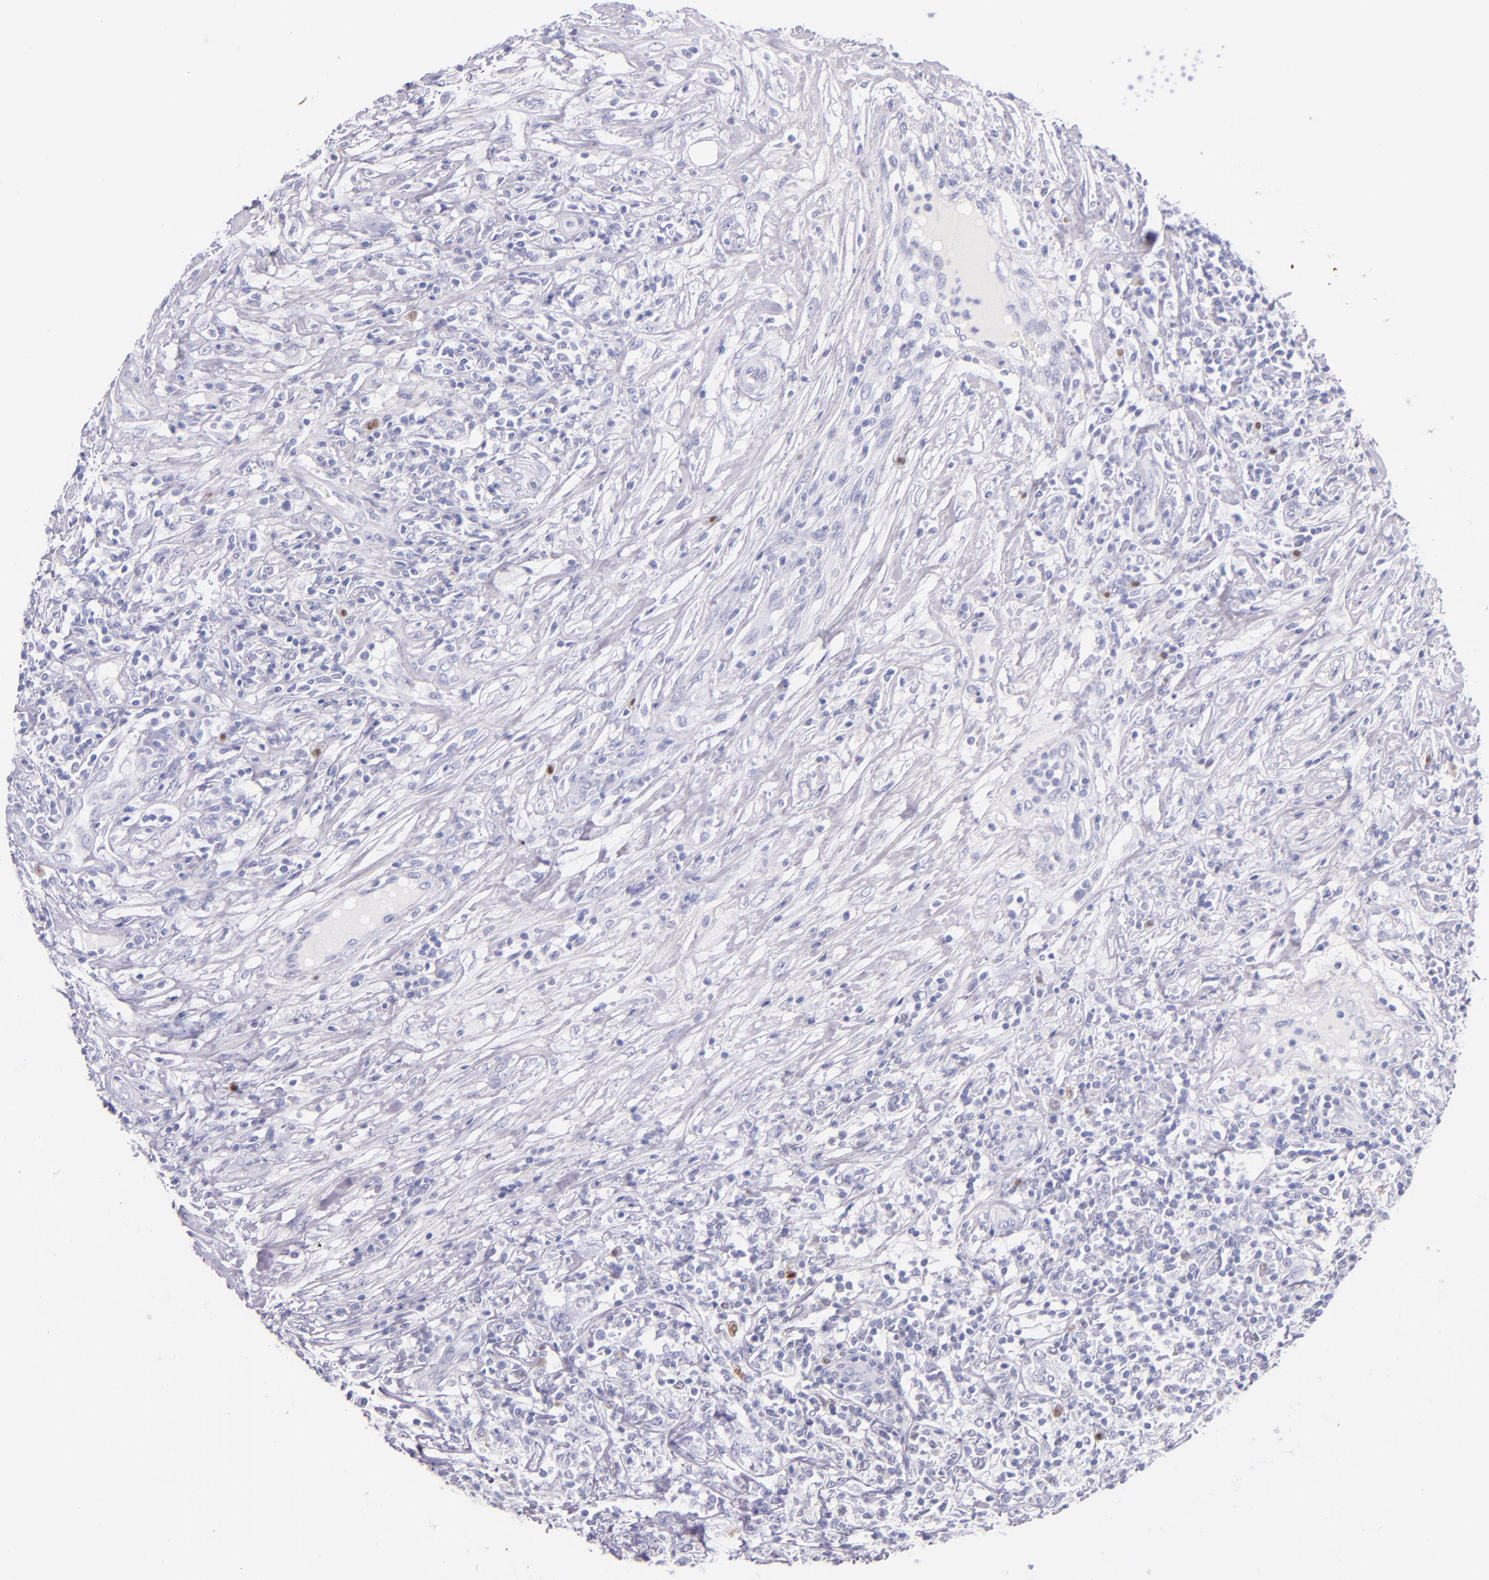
{"staining": {"intensity": "negative", "quantity": "none", "location": "none"}, "tissue": "lymphoma", "cell_type": "Tumor cells", "image_type": "cancer", "snomed": [{"axis": "morphology", "description": "Malignant lymphoma, non-Hodgkin's type, High grade"}, {"axis": "topography", "description": "Lymph node"}], "caption": "Immunohistochemistry image of human lymphoma stained for a protein (brown), which demonstrates no positivity in tumor cells. (DAB immunohistochemistry (IHC) visualized using brightfield microscopy, high magnification).", "gene": "IRF4", "patient": {"sex": "female", "age": 84}}